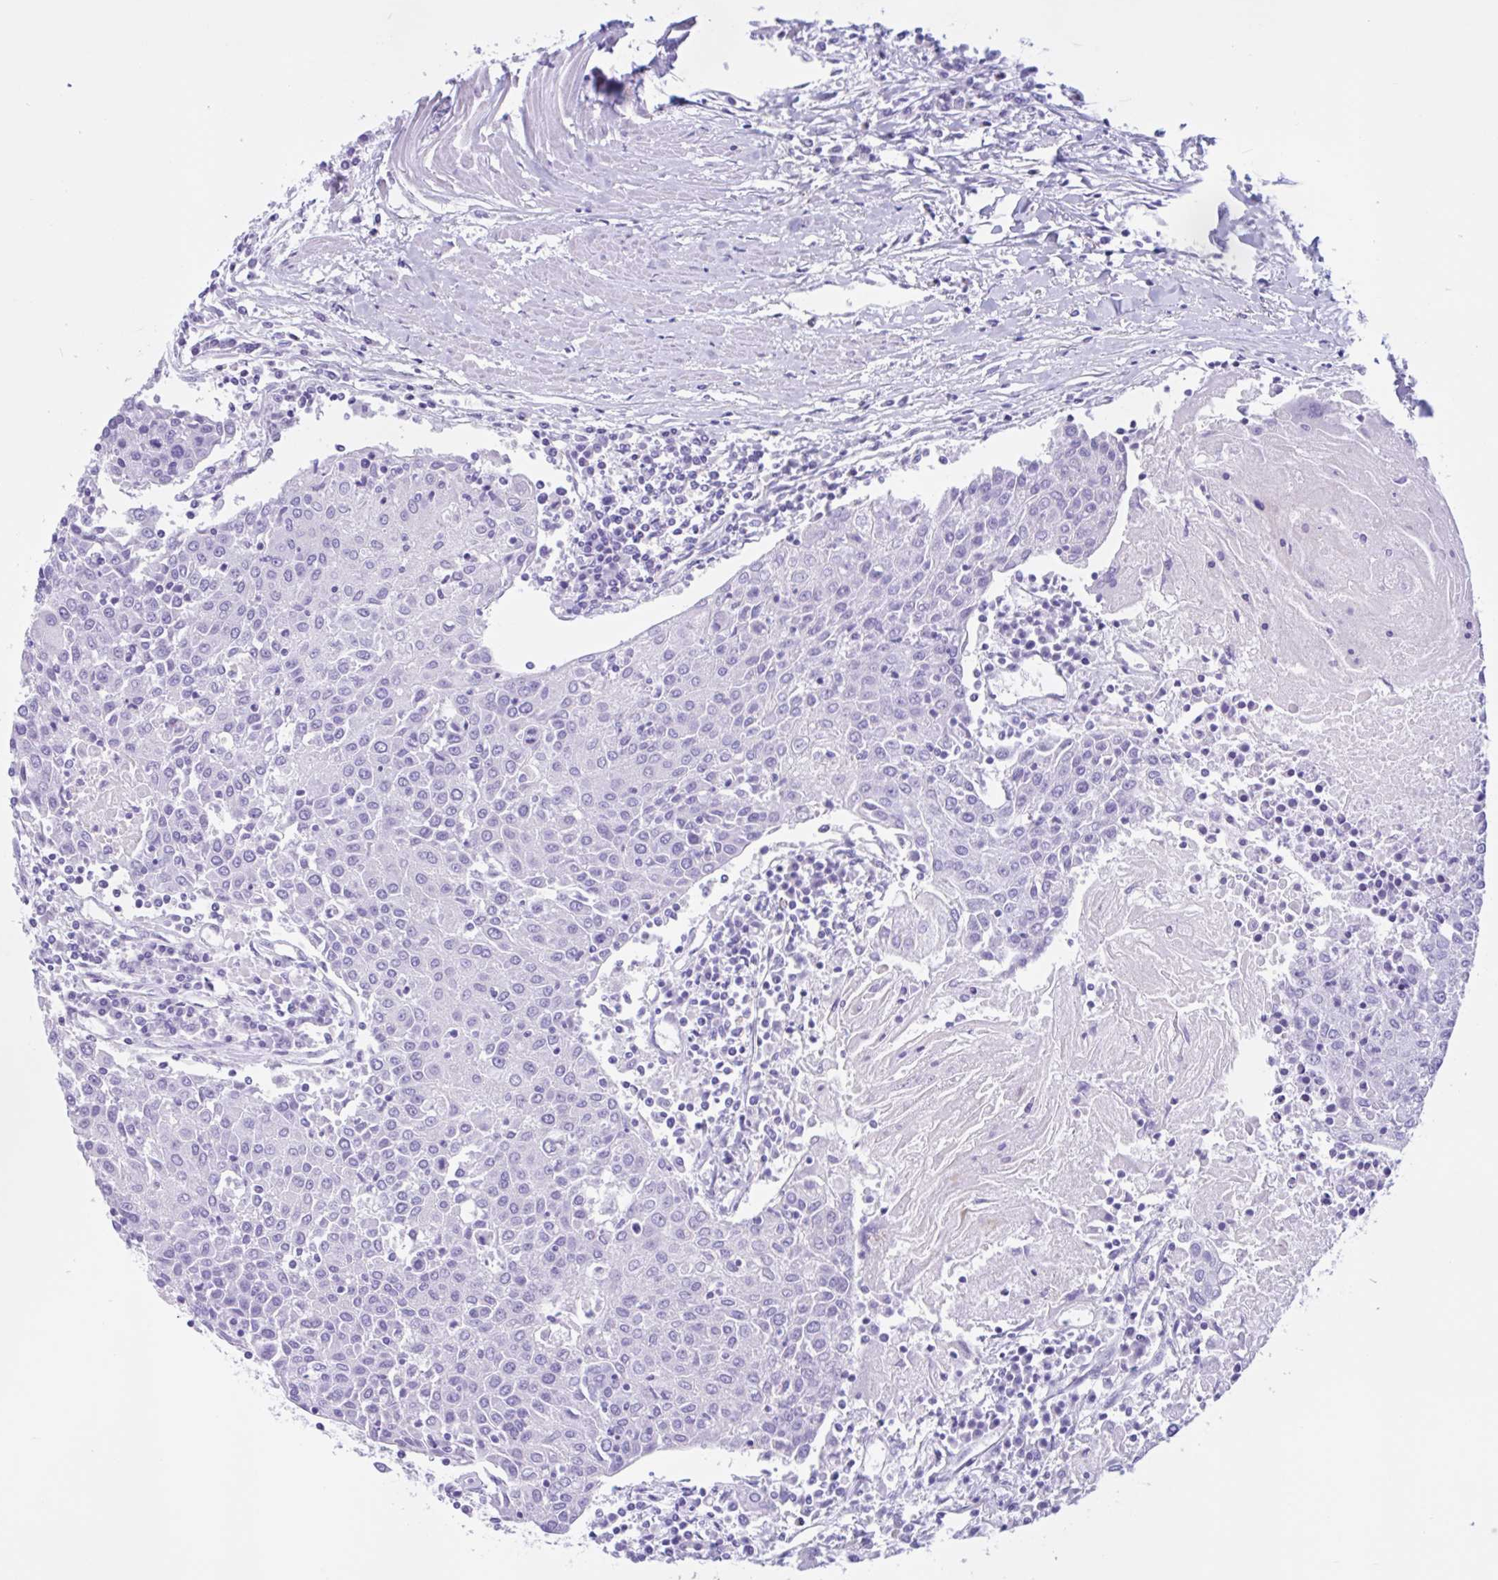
{"staining": {"intensity": "negative", "quantity": "none", "location": "none"}, "tissue": "urothelial cancer", "cell_type": "Tumor cells", "image_type": "cancer", "snomed": [{"axis": "morphology", "description": "Urothelial carcinoma, High grade"}, {"axis": "topography", "description": "Urinary bladder"}], "caption": "Tumor cells show no significant expression in urothelial carcinoma (high-grade).", "gene": "ZNF319", "patient": {"sex": "female", "age": 85}}